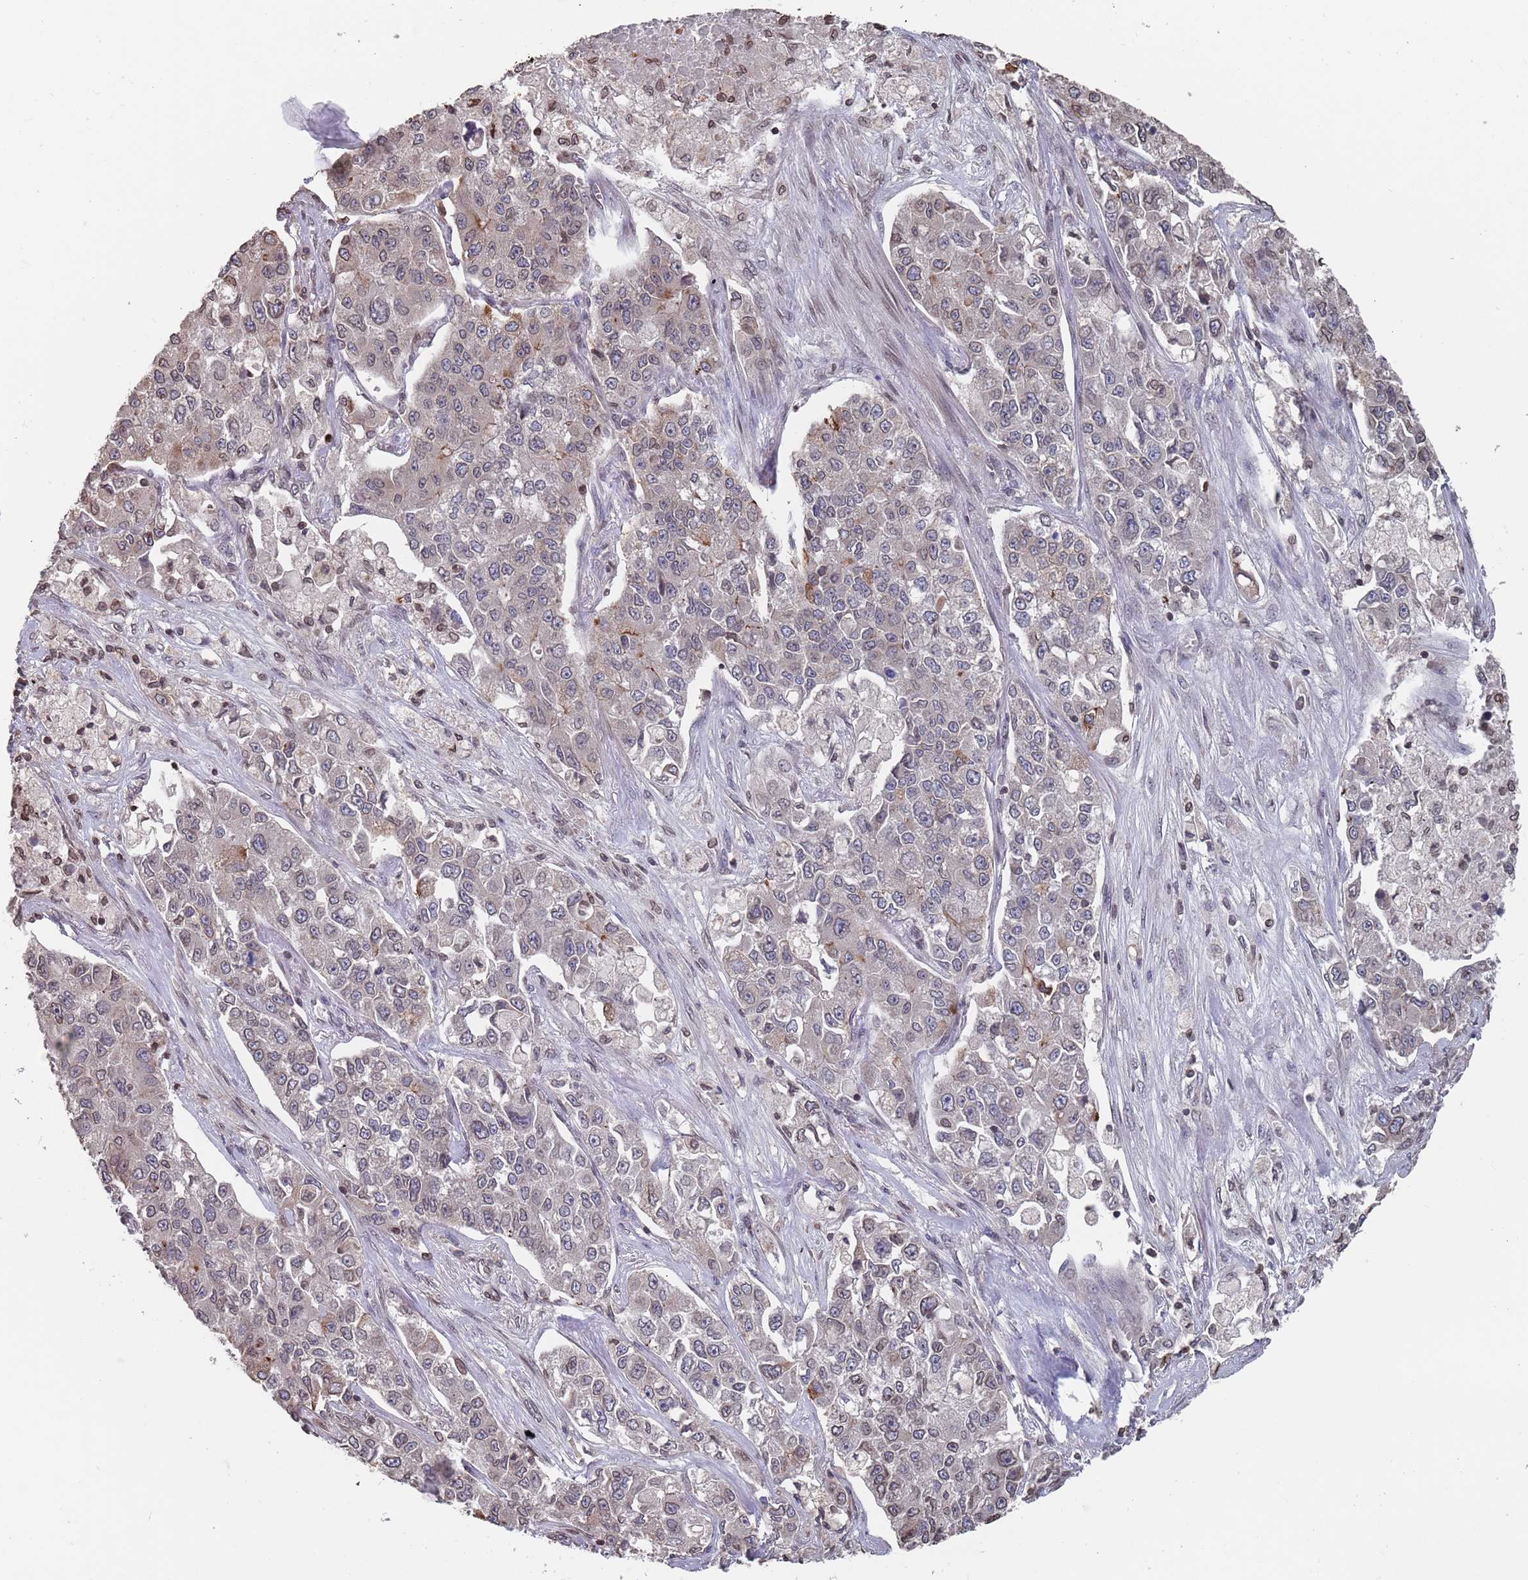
{"staining": {"intensity": "moderate", "quantity": "<25%", "location": "cytoplasmic/membranous"}, "tissue": "lung cancer", "cell_type": "Tumor cells", "image_type": "cancer", "snomed": [{"axis": "morphology", "description": "Adenocarcinoma, NOS"}, {"axis": "topography", "description": "Lung"}], "caption": "A brown stain shows moderate cytoplasmic/membranous expression of a protein in human lung adenocarcinoma tumor cells. The protein of interest is shown in brown color, while the nuclei are stained blue.", "gene": "SDHAF3", "patient": {"sex": "male", "age": 49}}